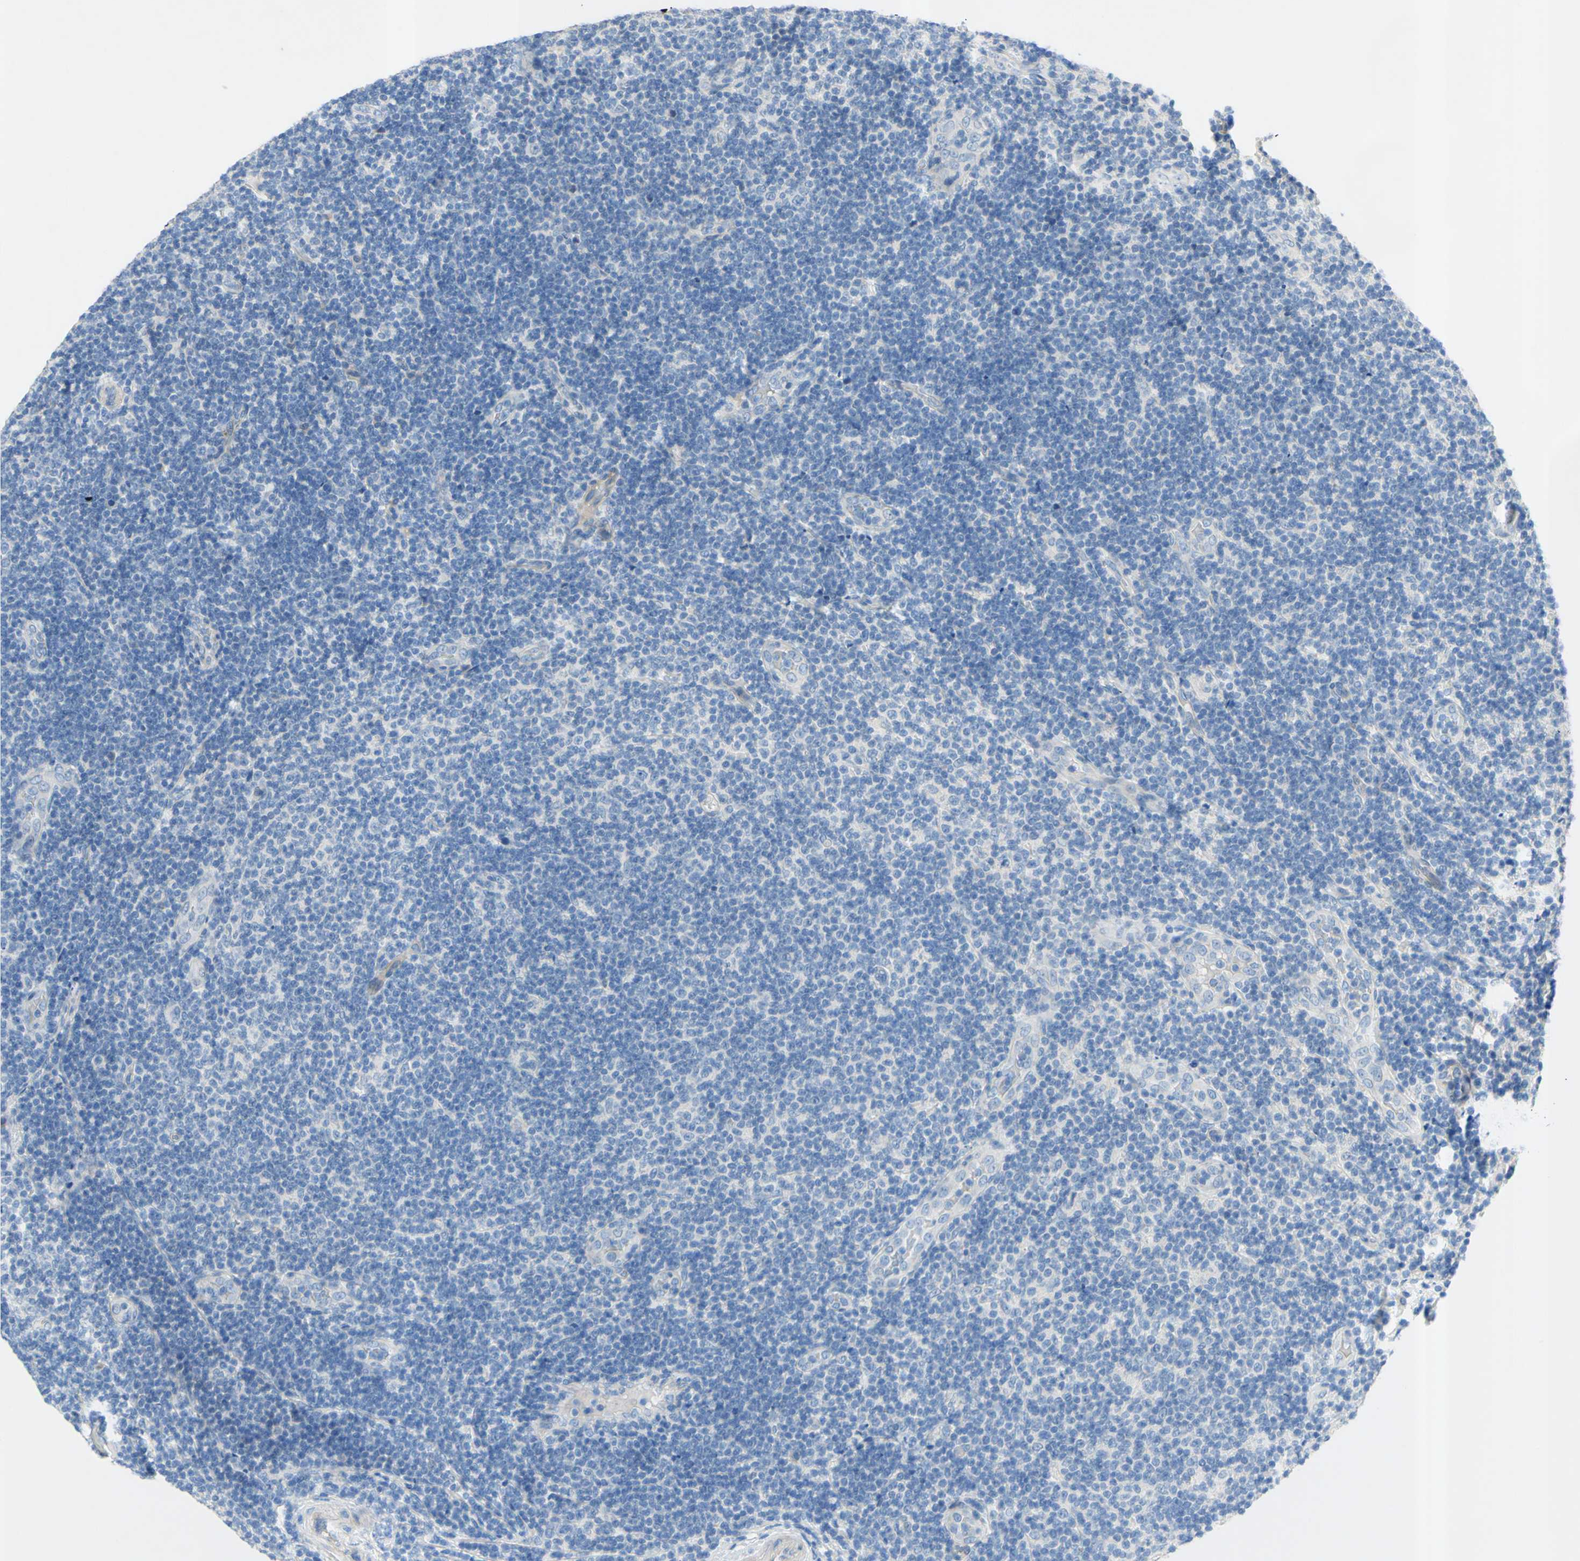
{"staining": {"intensity": "negative", "quantity": "none", "location": "none"}, "tissue": "lymphoma", "cell_type": "Tumor cells", "image_type": "cancer", "snomed": [{"axis": "morphology", "description": "Malignant lymphoma, non-Hodgkin's type, Low grade"}, {"axis": "topography", "description": "Lymph node"}], "caption": "This is a photomicrograph of immunohistochemistry staining of malignant lymphoma, non-Hodgkin's type (low-grade), which shows no staining in tumor cells.", "gene": "TMIGD2", "patient": {"sex": "male", "age": 83}}